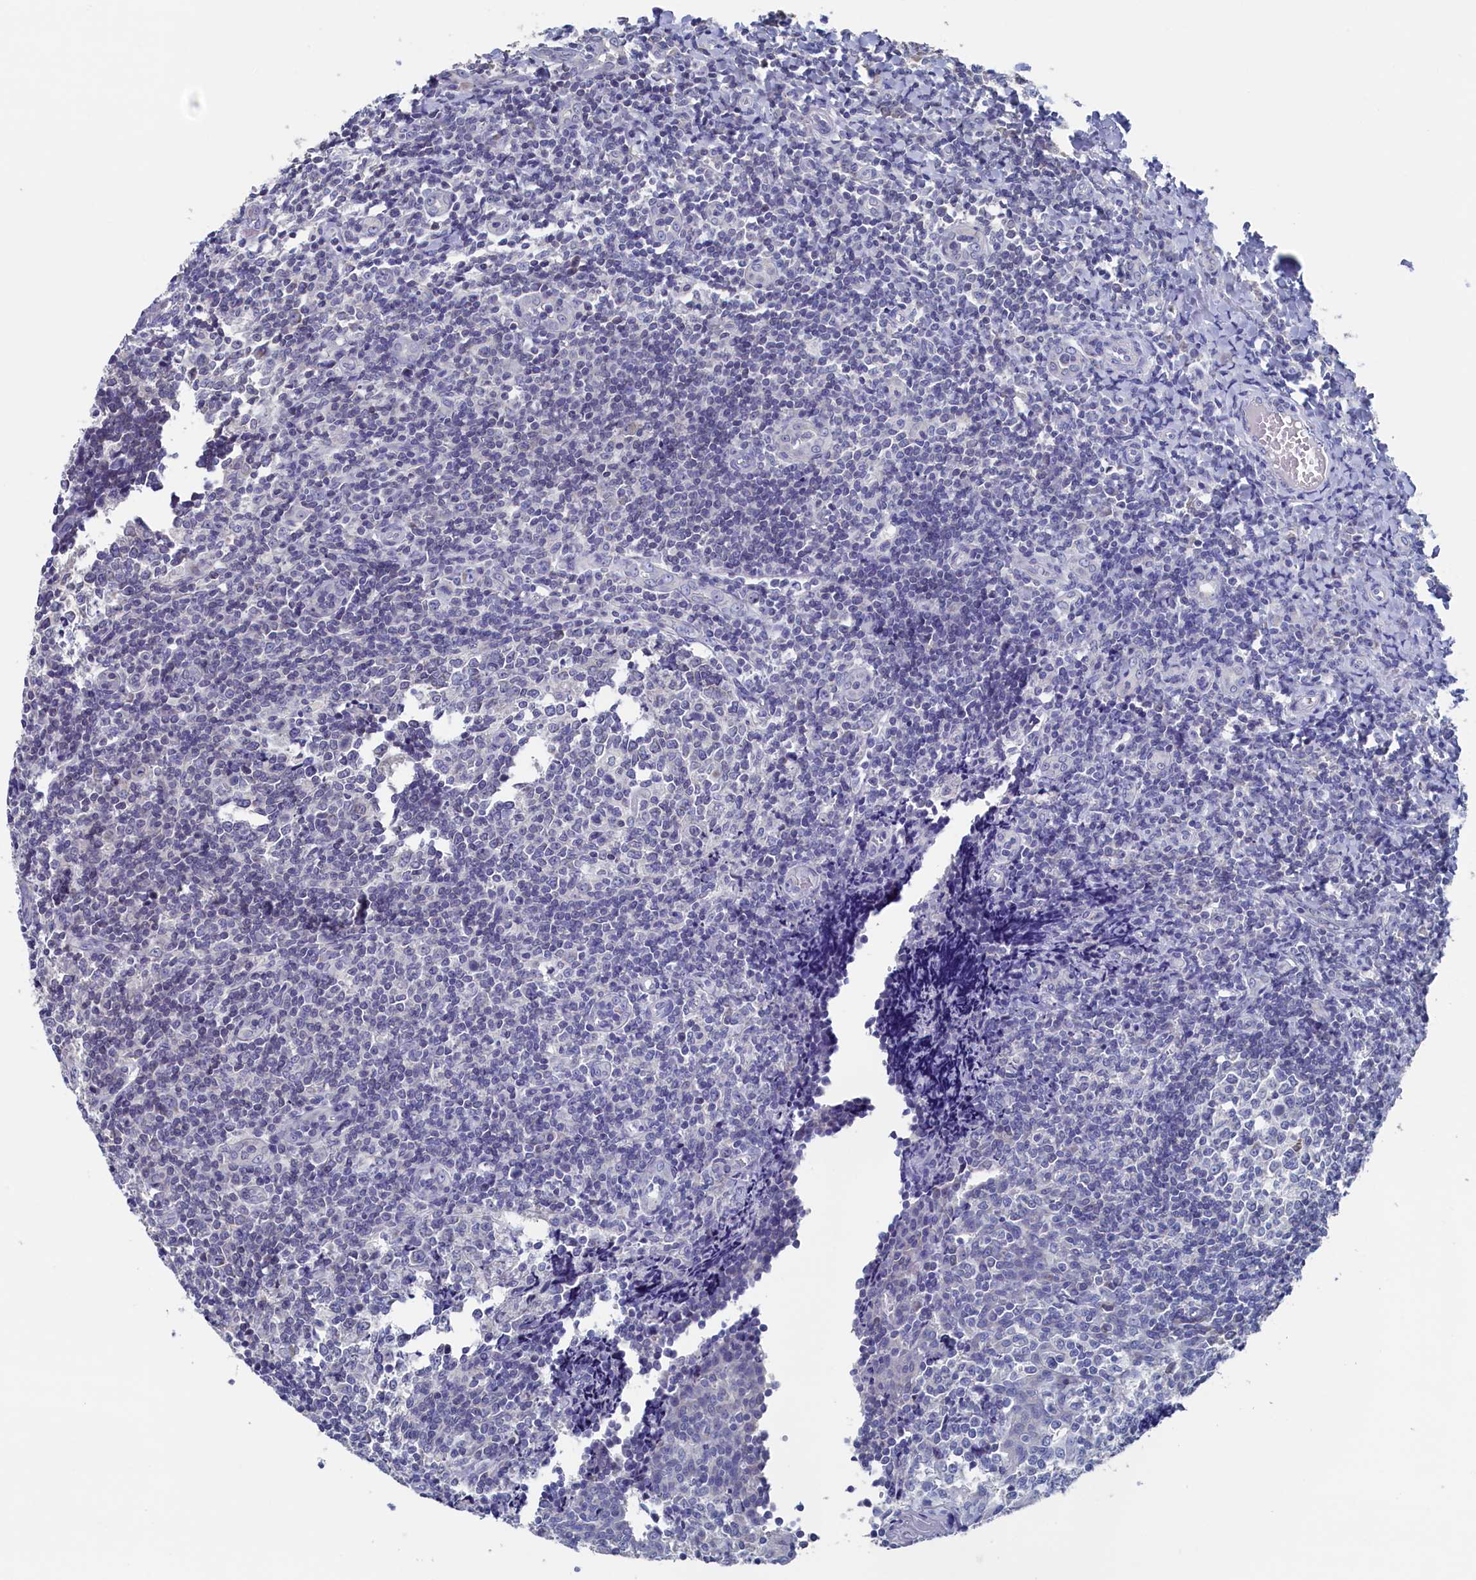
{"staining": {"intensity": "negative", "quantity": "none", "location": "none"}, "tissue": "tonsil", "cell_type": "Germinal center cells", "image_type": "normal", "snomed": [{"axis": "morphology", "description": "Normal tissue, NOS"}, {"axis": "topography", "description": "Tonsil"}], "caption": "An IHC histopathology image of unremarkable tonsil is shown. There is no staining in germinal center cells of tonsil.", "gene": "C11orf54", "patient": {"sex": "female", "age": 19}}